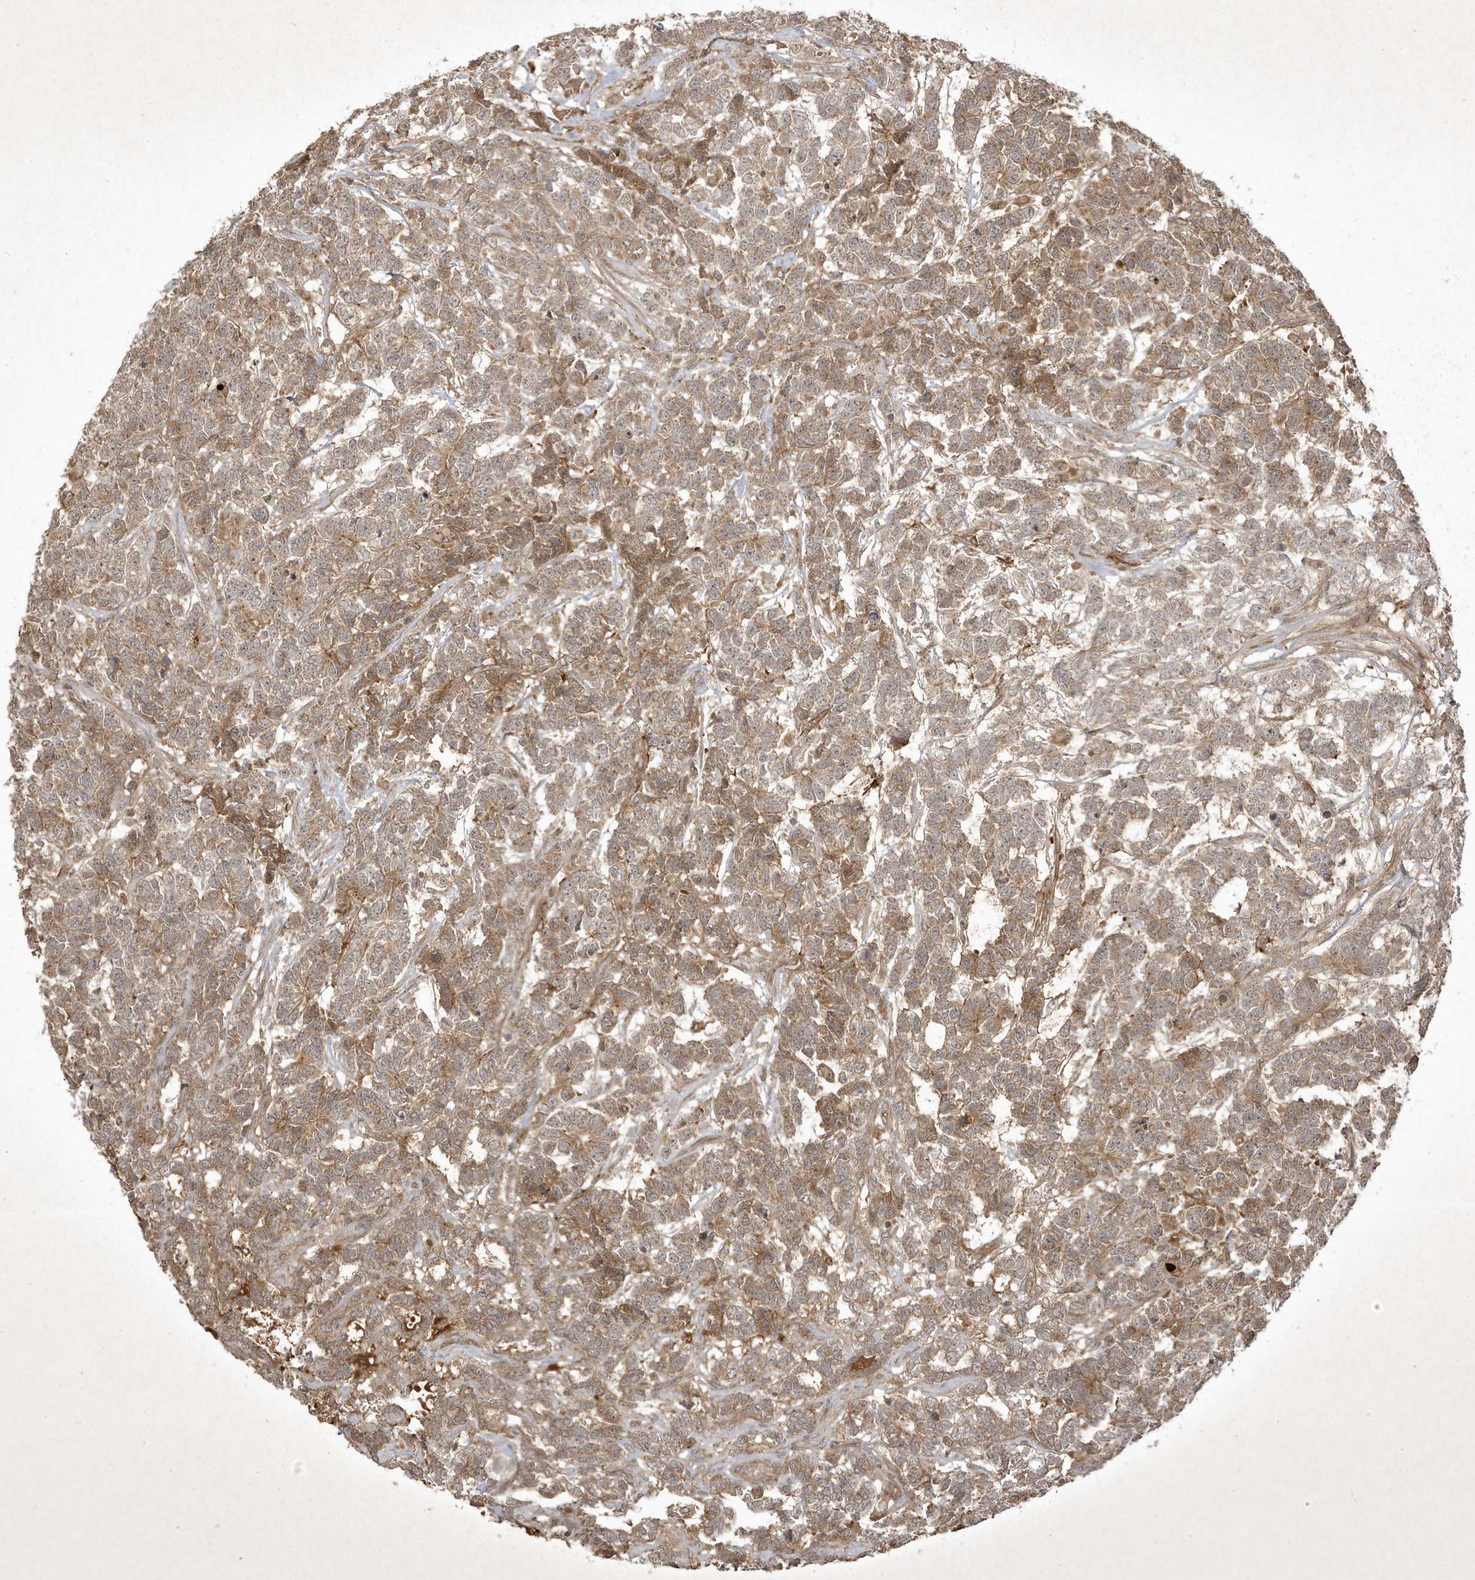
{"staining": {"intensity": "moderate", "quantity": ">75%", "location": "cytoplasmic/membranous"}, "tissue": "testis cancer", "cell_type": "Tumor cells", "image_type": "cancer", "snomed": [{"axis": "morphology", "description": "Carcinoma, Embryonal, NOS"}, {"axis": "topography", "description": "Testis"}], "caption": "There is medium levels of moderate cytoplasmic/membranous expression in tumor cells of testis cancer, as demonstrated by immunohistochemical staining (brown color).", "gene": "FAM83C", "patient": {"sex": "male", "age": 26}}